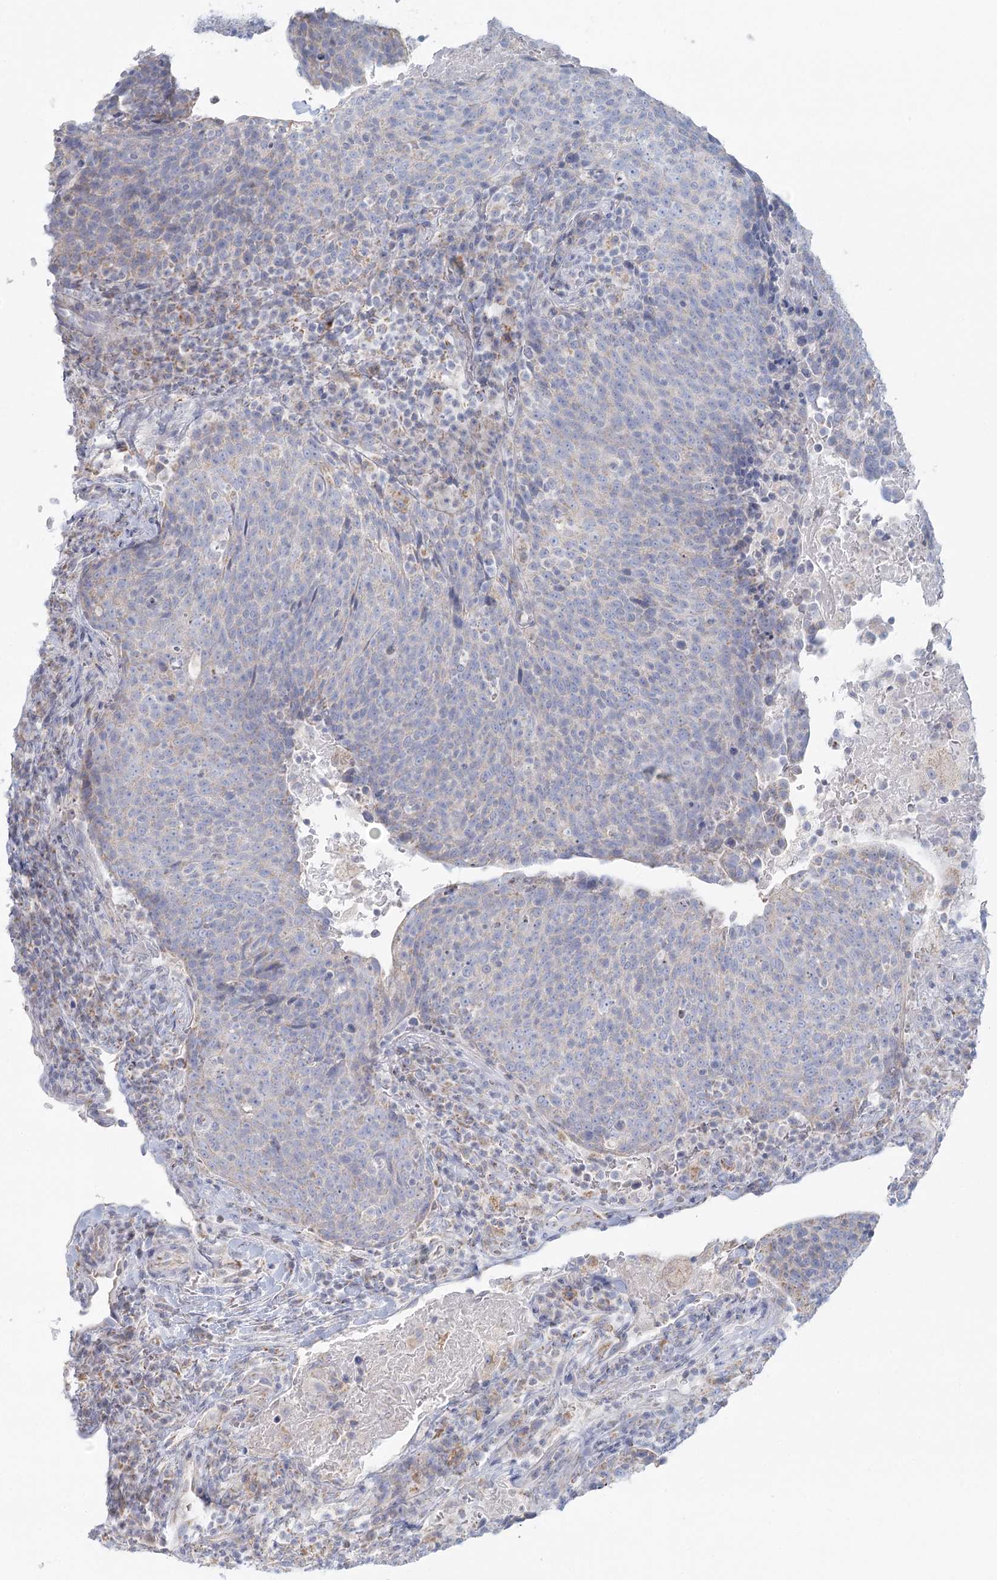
{"staining": {"intensity": "negative", "quantity": "none", "location": "none"}, "tissue": "head and neck cancer", "cell_type": "Tumor cells", "image_type": "cancer", "snomed": [{"axis": "morphology", "description": "Squamous cell carcinoma, NOS"}, {"axis": "morphology", "description": "Squamous cell carcinoma, metastatic, NOS"}, {"axis": "topography", "description": "Lymph node"}, {"axis": "topography", "description": "Head-Neck"}], "caption": "A micrograph of human head and neck squamous cell carcinoma is negative for staining in tumor cells. (Immunohistochemistry, brightfield microscopy, high magnification).", "gene": "BPHL", "patient": {"sex": "male", "age": 62}}